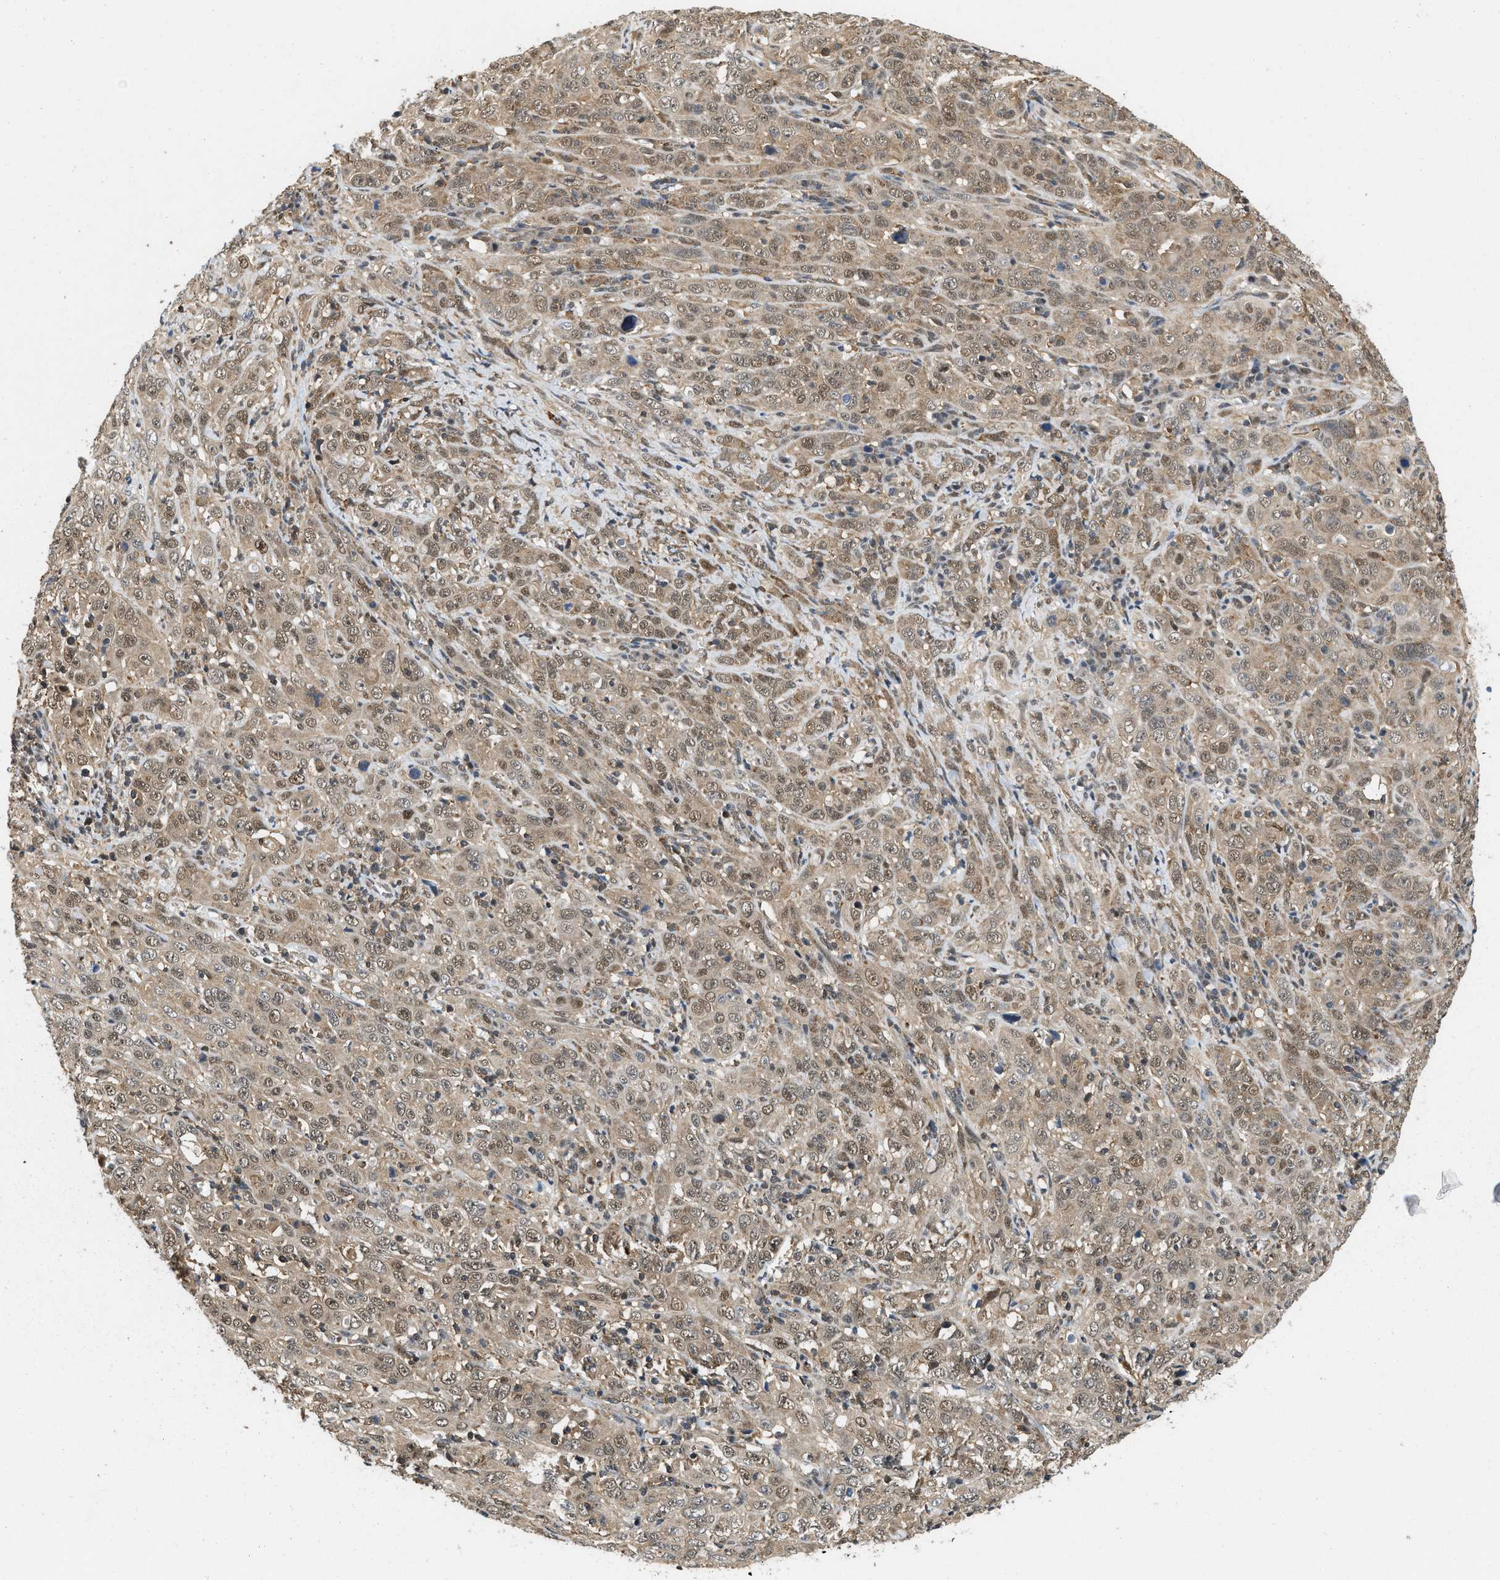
{"staining": {"intensity": "weak", "quantity": ">75%", "location": "cytoplasmic/membranous,nuclear"}, "tissue": "cervical cancer", "cell_type": "Tumor cells", "image_type": "cancer", "snomed": [{"axis": "morphology", "description": "Squamous cell carcinoma, NOS"}, {"axis": "topography", "description": "Cervix"}], "caption": "Tumor cells reveal low levels of weak cytoplasmic/membranous and nuclear positivity in about >75% of cells in human cervical cancer (squamous cell carcinoma). The protein of interest is stained brown, and the nuclei are stained in blue (DAB IHC with brightfield microscopy, high magnification).", "gene": "ATF7IP", "patient": {"sex": "female", "age": 46}}